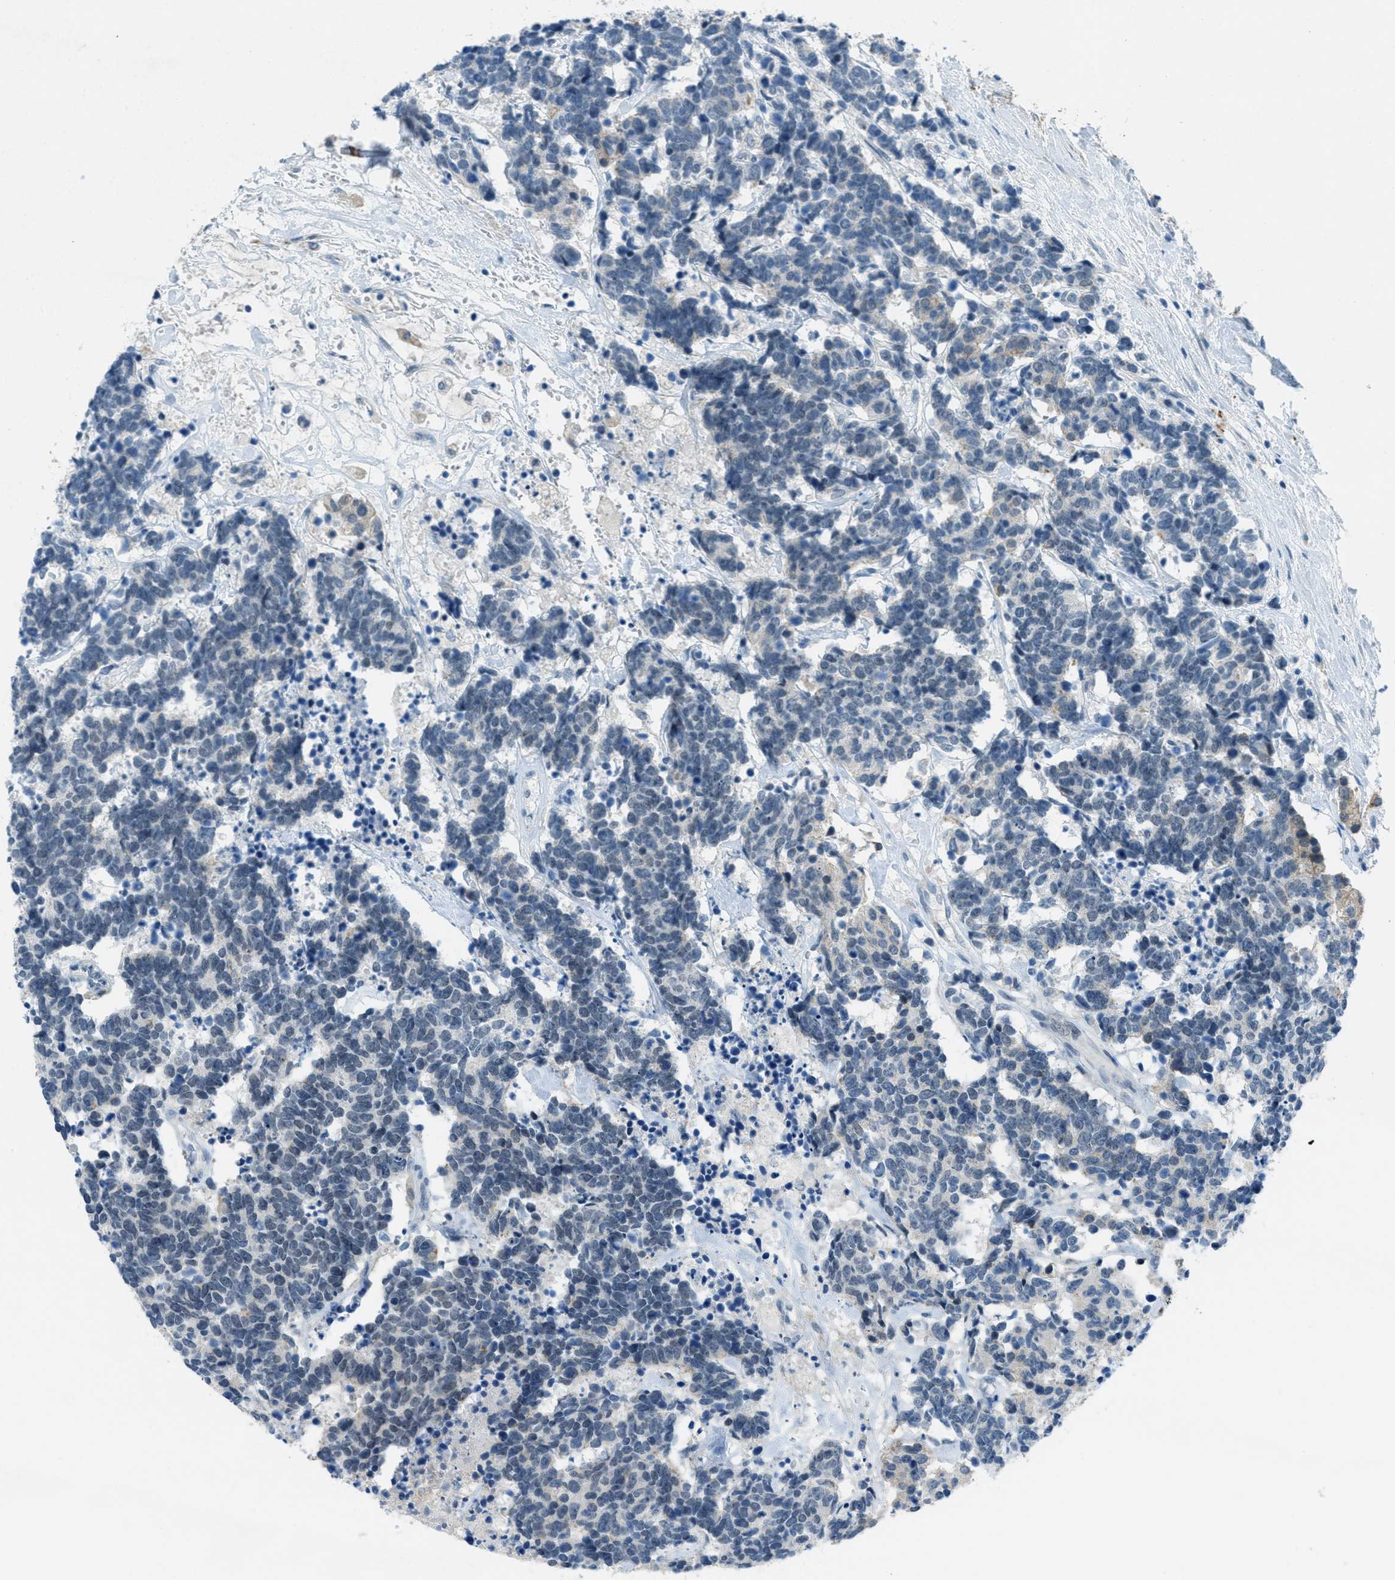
{"staining": {"intensity": "negative", "quantity": "none", "location": "none"}, "tissue": "carcinoid", "cell_type": "Tumor cells", "image_type": "cancer", "snomed": [{"axis": "morphology", "description": "Carcinoma, NOS"}, {"axis": "morphology", "description": "Carcinoid, malignant, NOS"}, {"axis": "topography", "description": "Urinary bladder"}], "caption": "Tumor cells show no significant expression in carcinoid.", "gene": "KLHL8", "patient": {"sex": "male", "age": 57}}